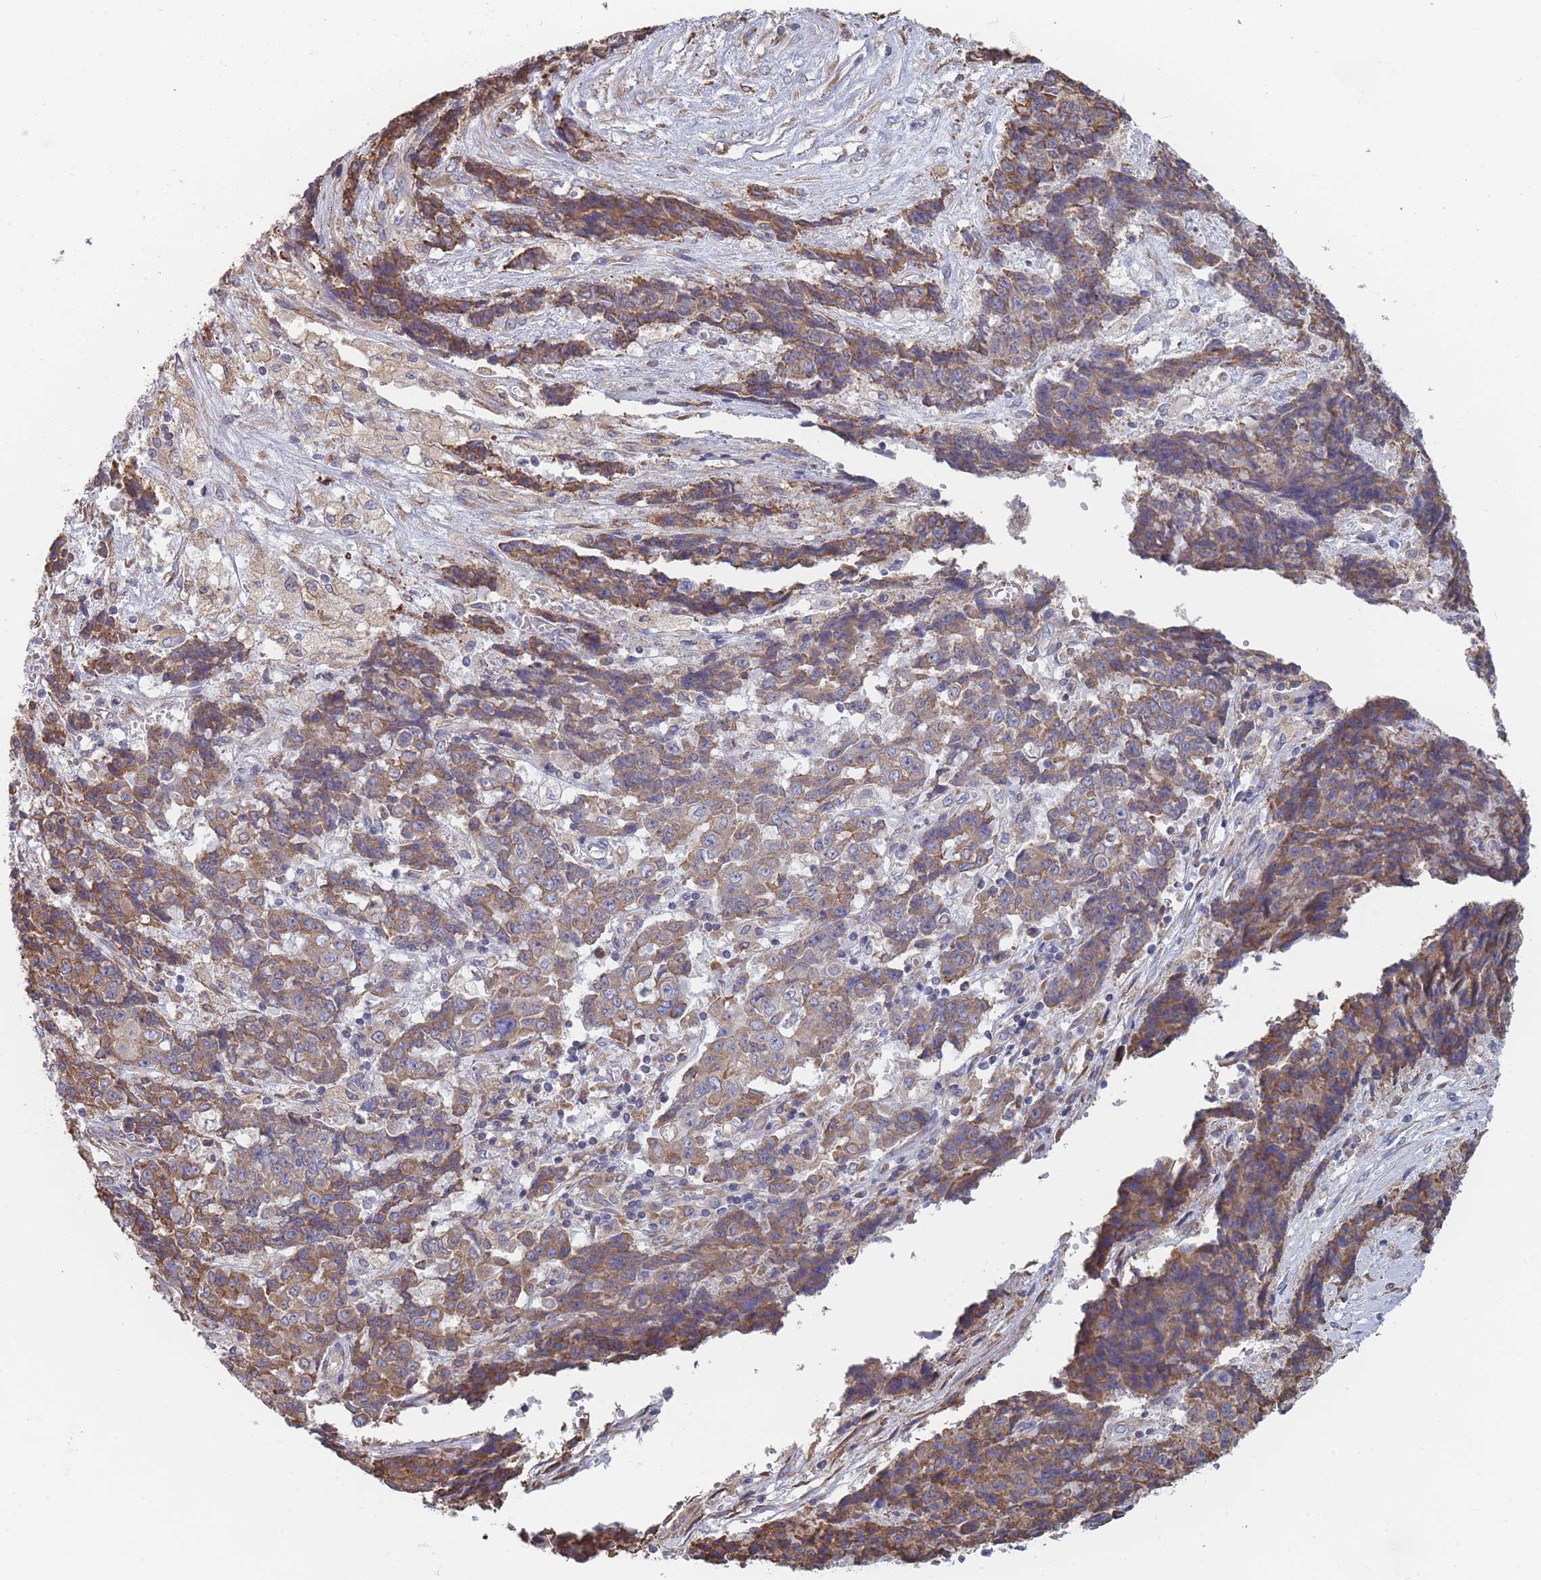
{"staining": {"intensity": "moderate", "quantity": ">75%", "location": "cytoplasmic/membranous"}, "tissue": "ovarian cancer", "cell_type": "Tumor cells", "image_type": "cancer", "snomed": [{"axis": "morphology", "description": "Carcinoma, endometroid"}, {"axis": "topography", "description": "Ovary"}], "caption": "Tumor cells show moderate cytoplasmic/membranous expression in approximately >75% of cells in endometroid carcinoma (ovarian). The staining was performed using DAB, with brown indicating positive protein expression. Nuclei are stained blue with hematoxylin.", "gene": "OR7C2", "patient": {"sex": "female", "age": 42}}